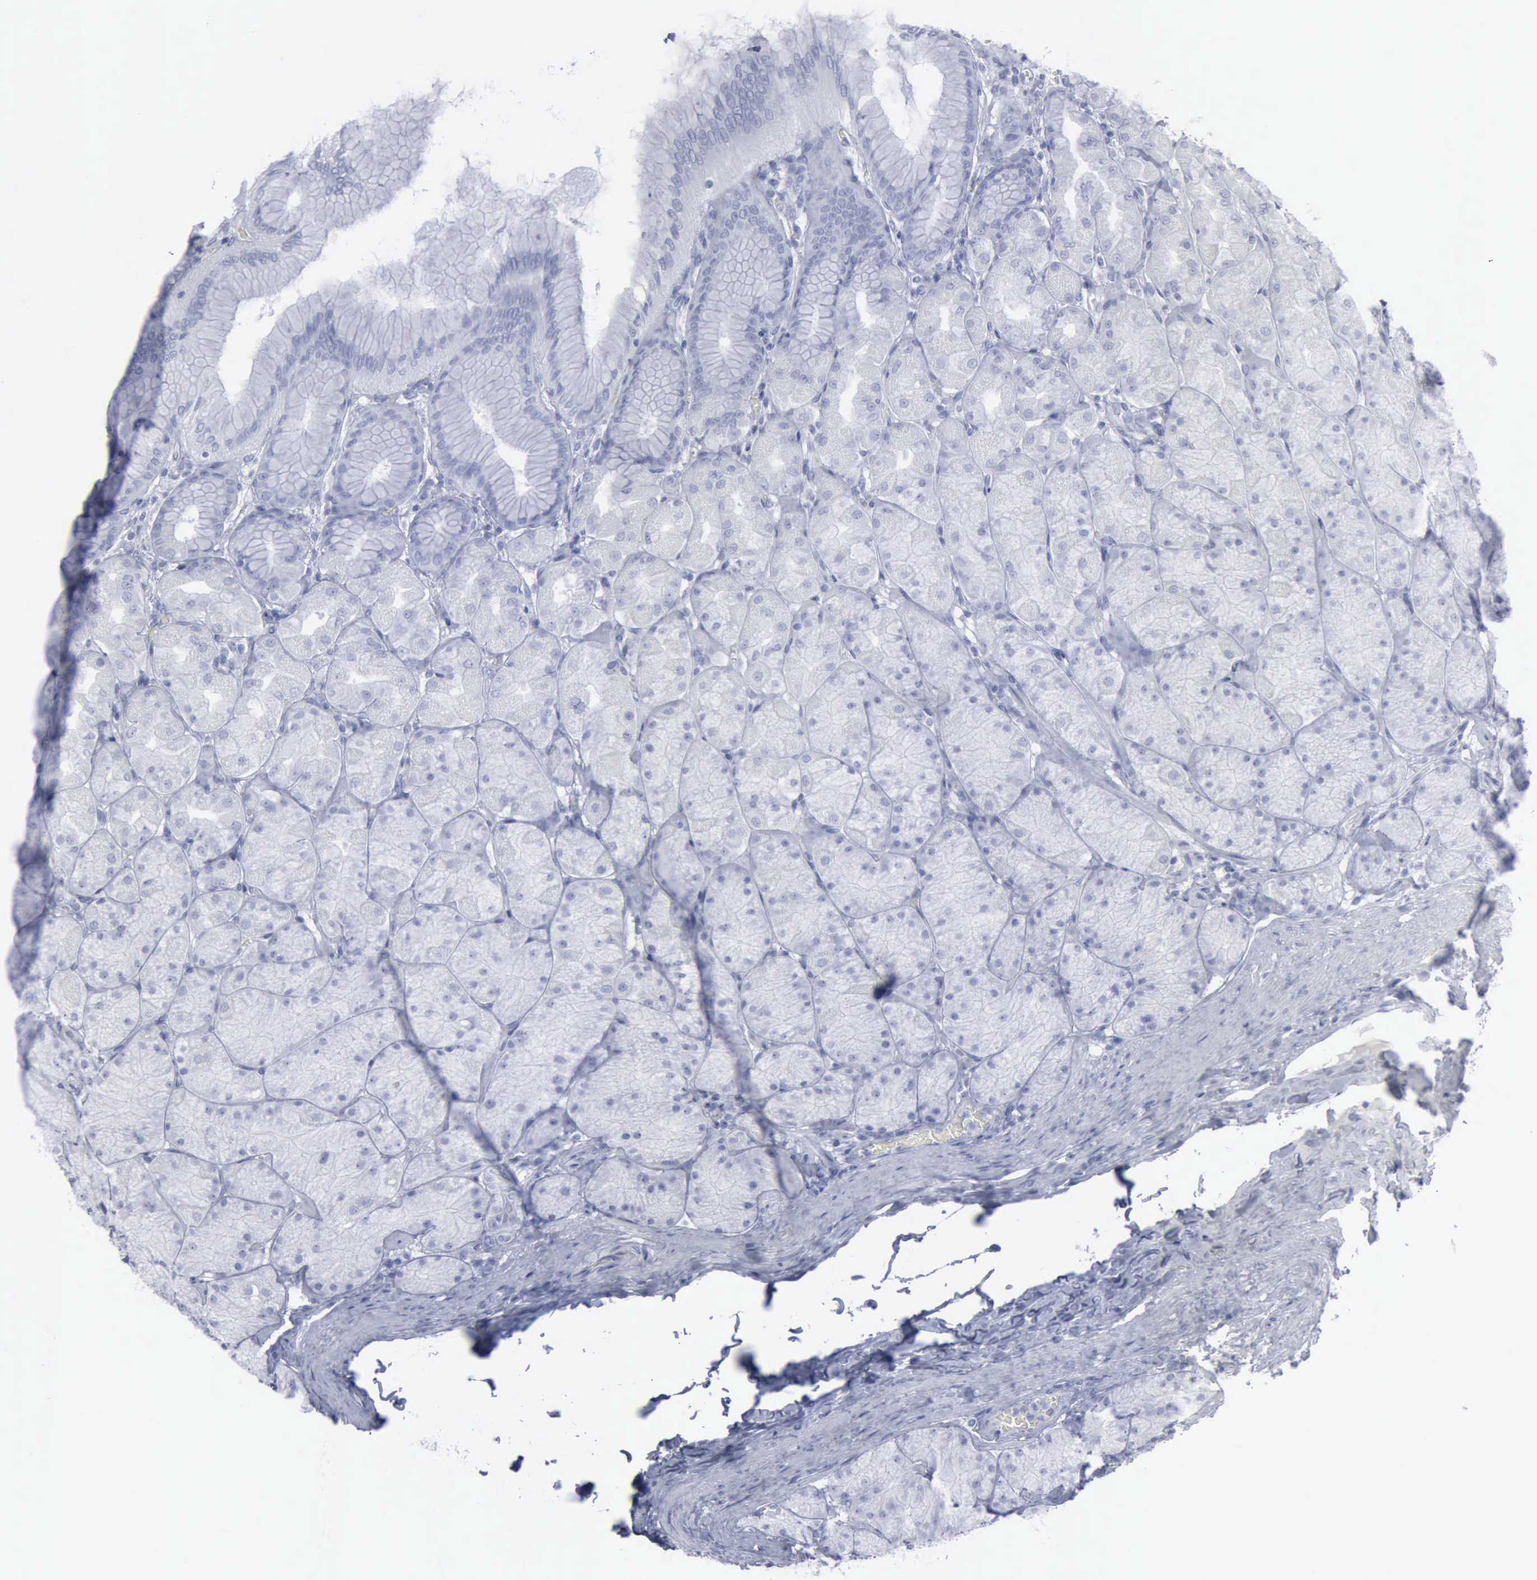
{"staining": {"intensity": "negative", "quantity": "none", "location": "none"}, "tissue": "stomach", "cell_type": "Glandular cells", "image_type": "normal", "snomed": [{"axis": "morphology", "description": "Normal tissue, NOS"}, {"axis": "topography", "description": "Stomach, upper"}], "caption": "IHC of normal human stomach displays no staining in glandular cells.", "gene": "VCAM1", "patient": {"sex": "female", "age": 56}}